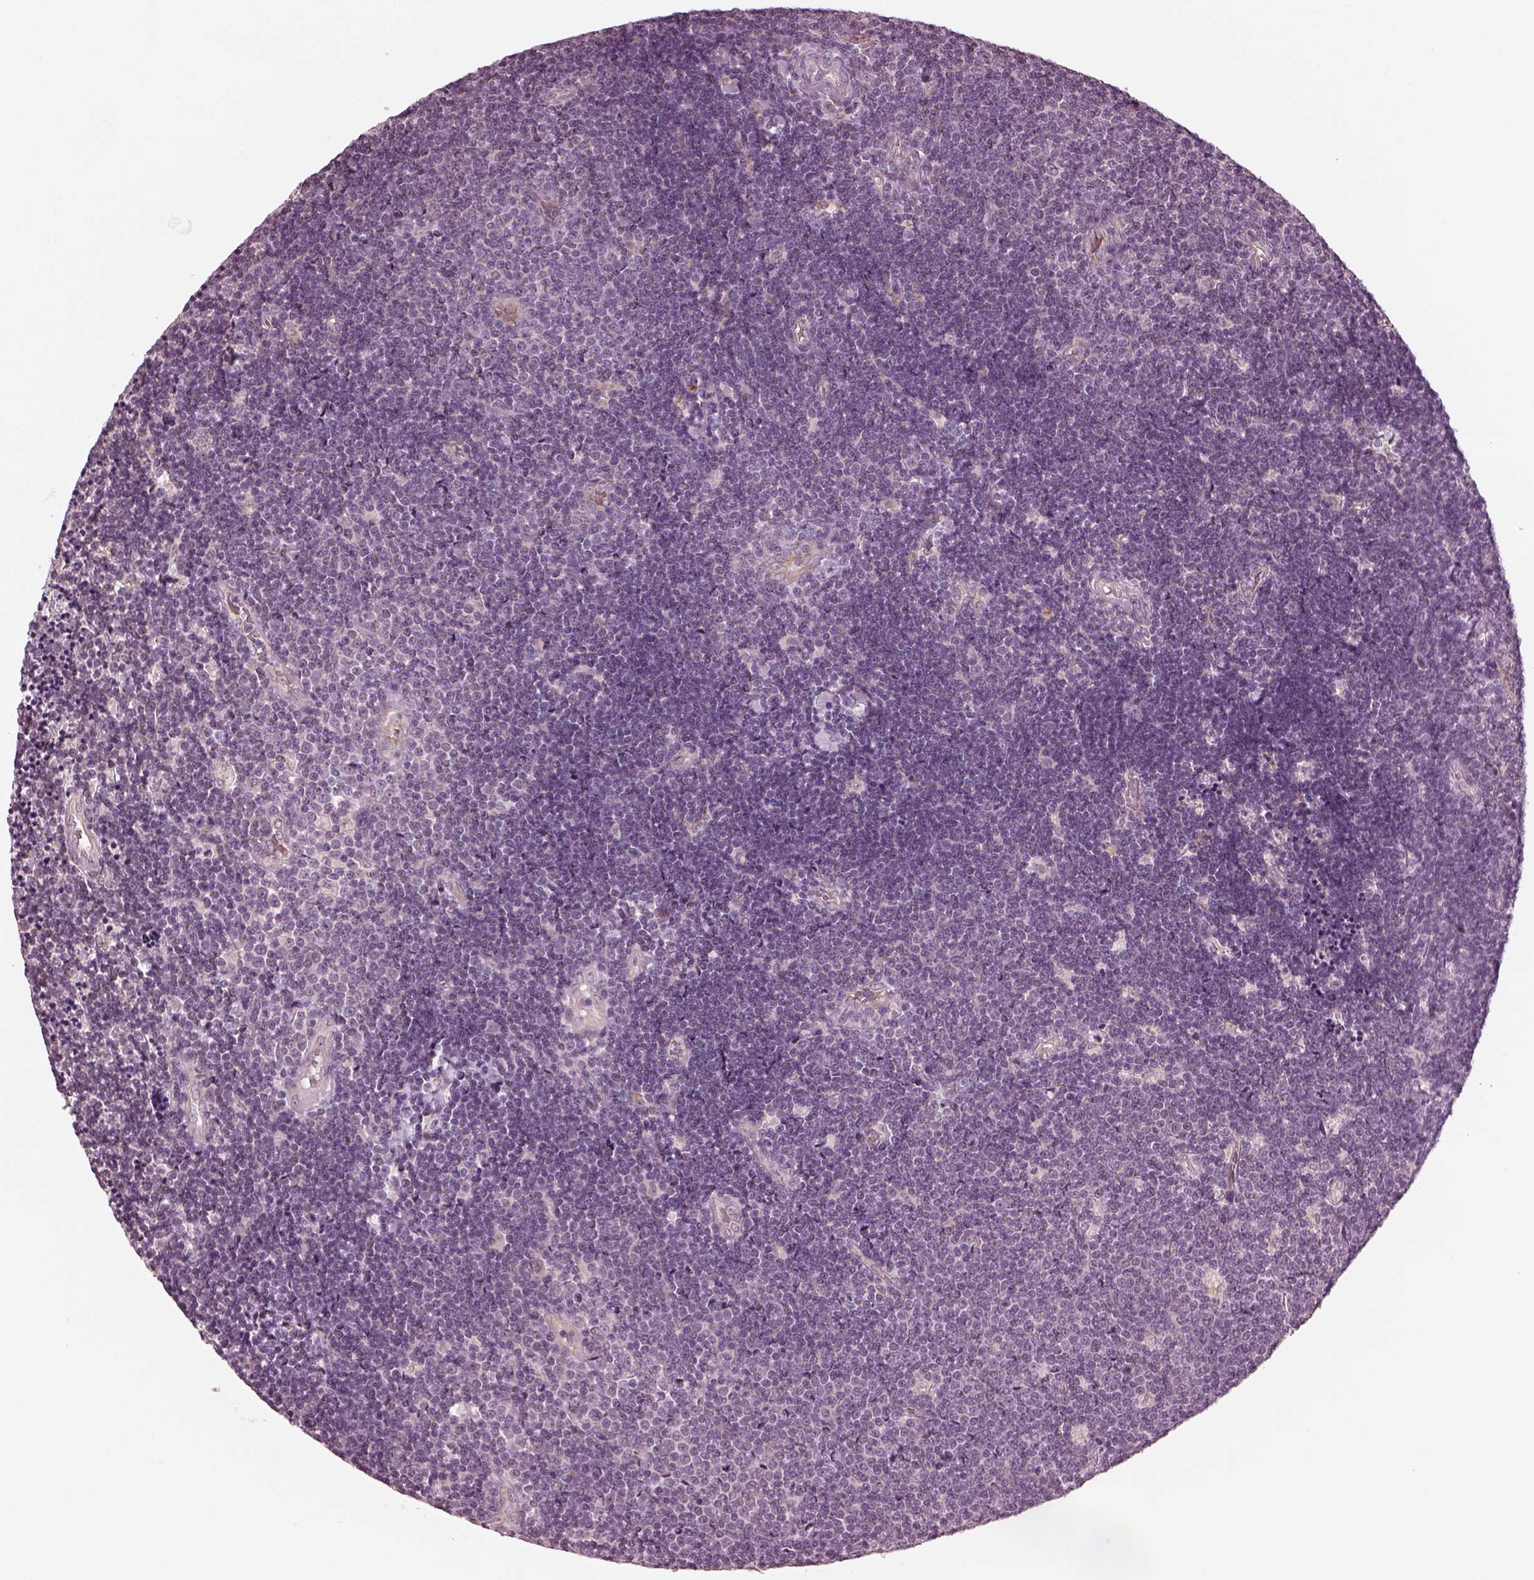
{"staining": {"intensity": "negative", "quantity": "none", "location": "none"}, "tissue": "lymphoma", "cell_type": "Tumor cells", "image_type": "cancer", "snomed": [{"axis": "morphology", "description": "Malignant lymphoma, non-Hodgkin's type, Low grade"}, {"axis": "topography", "description": "Brain"}], "caption": "IHC micrograph of human malignant lymphoma, non-Hodgkin's type (low-grade) stained for a protein (brown), which demonstrates no expression in tumor cells.", "gene": "ODAD1", "patient": {"sex": "female", "age": 66}}